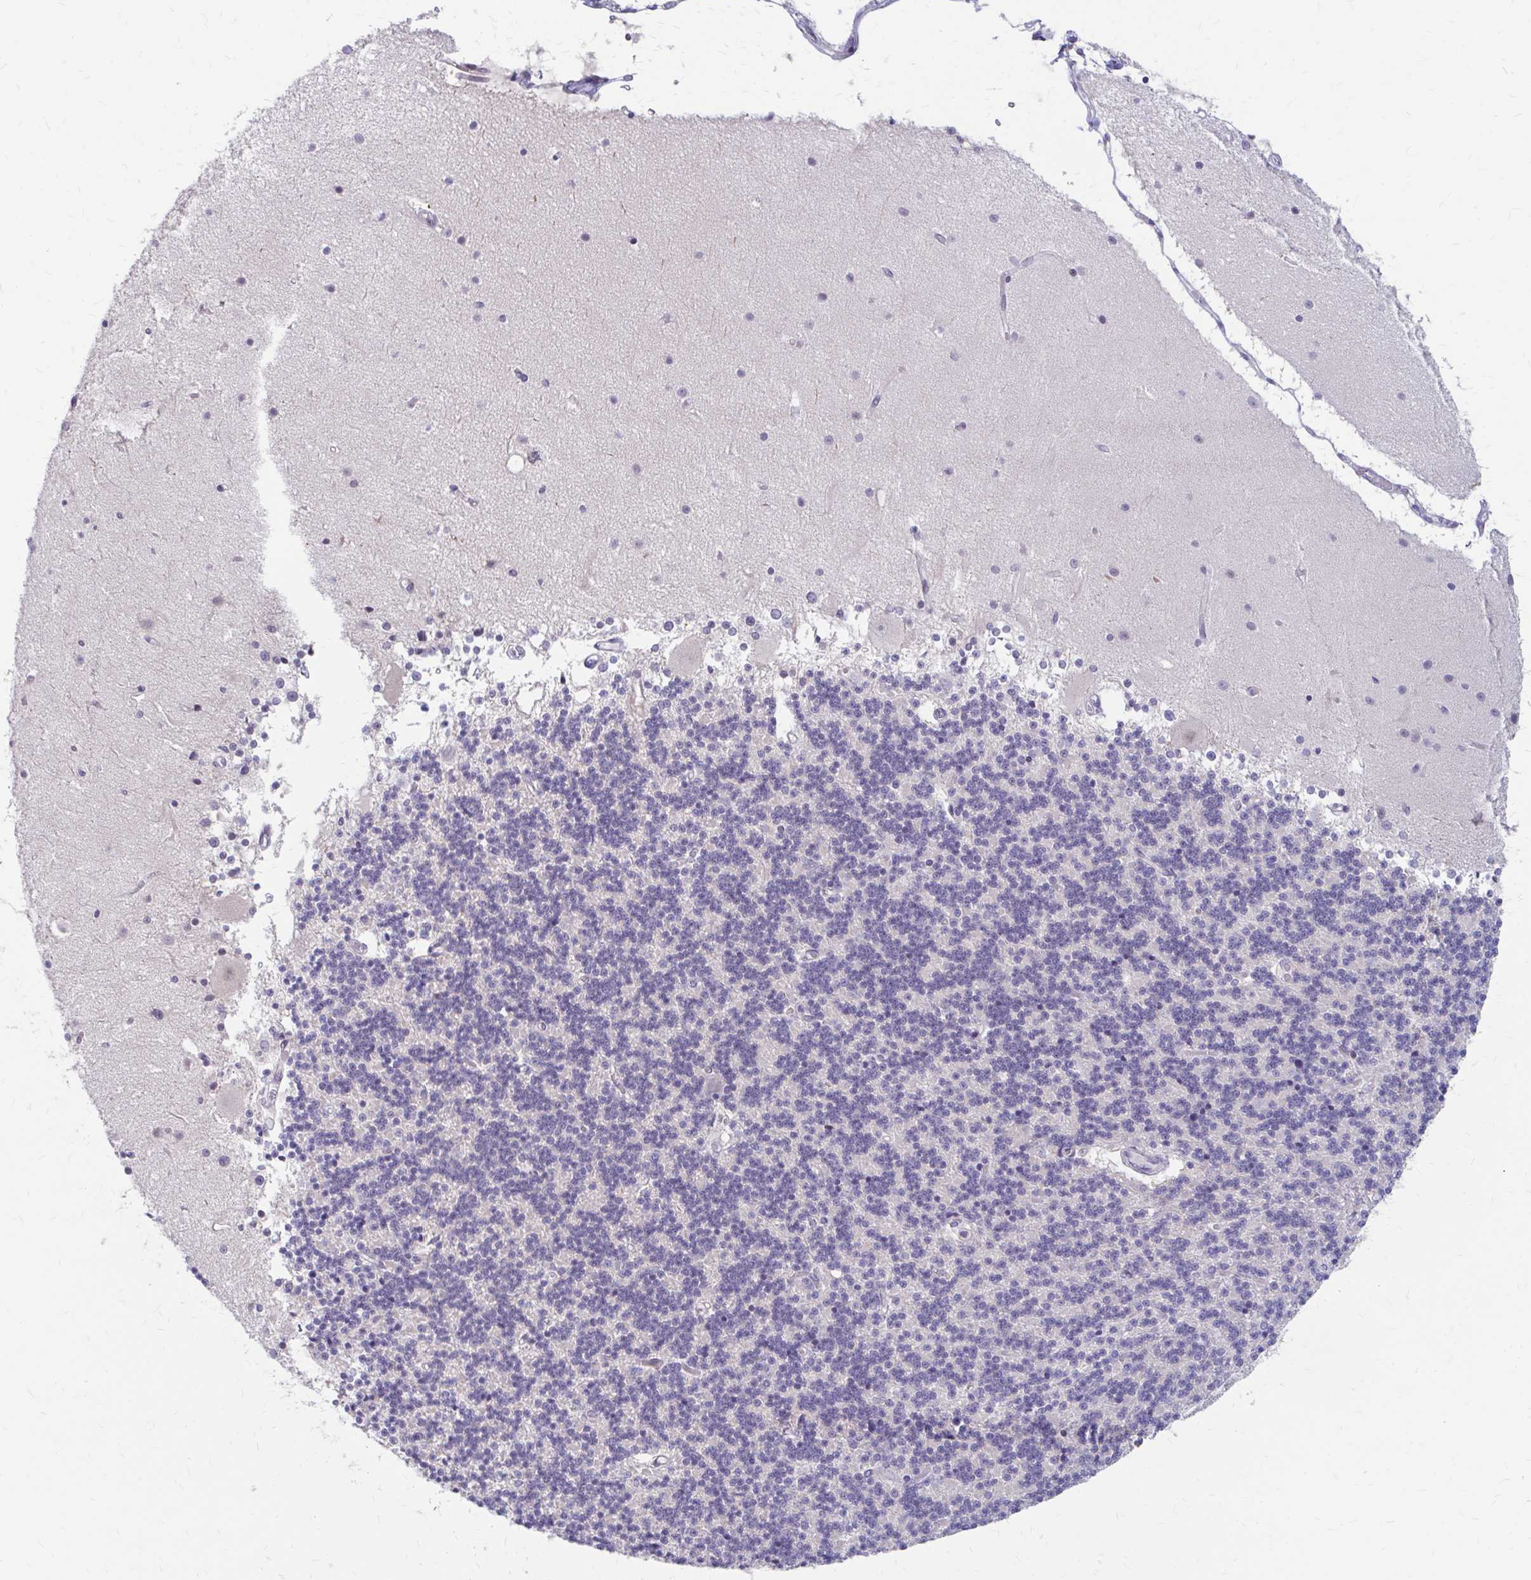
{"staining": {"intensity": "negative", "quantity": "none", "location": "none"}, "tissue": "cerebellum", "cell_type": "Cells in granular layer", "image_type": "normal", "snomed": [{"axis": "morphology", "description": "Normal tissue, NOS"}, {"axis": "topography", "description": "Cerebellum"}], "caption": "Human cerebellum stained for a protein using immunohistochemistry (IHC) exhibits no positivity in cells in granular layer.", "gene": "RGS16", "patient": {"sex": "female", "age": 54}}